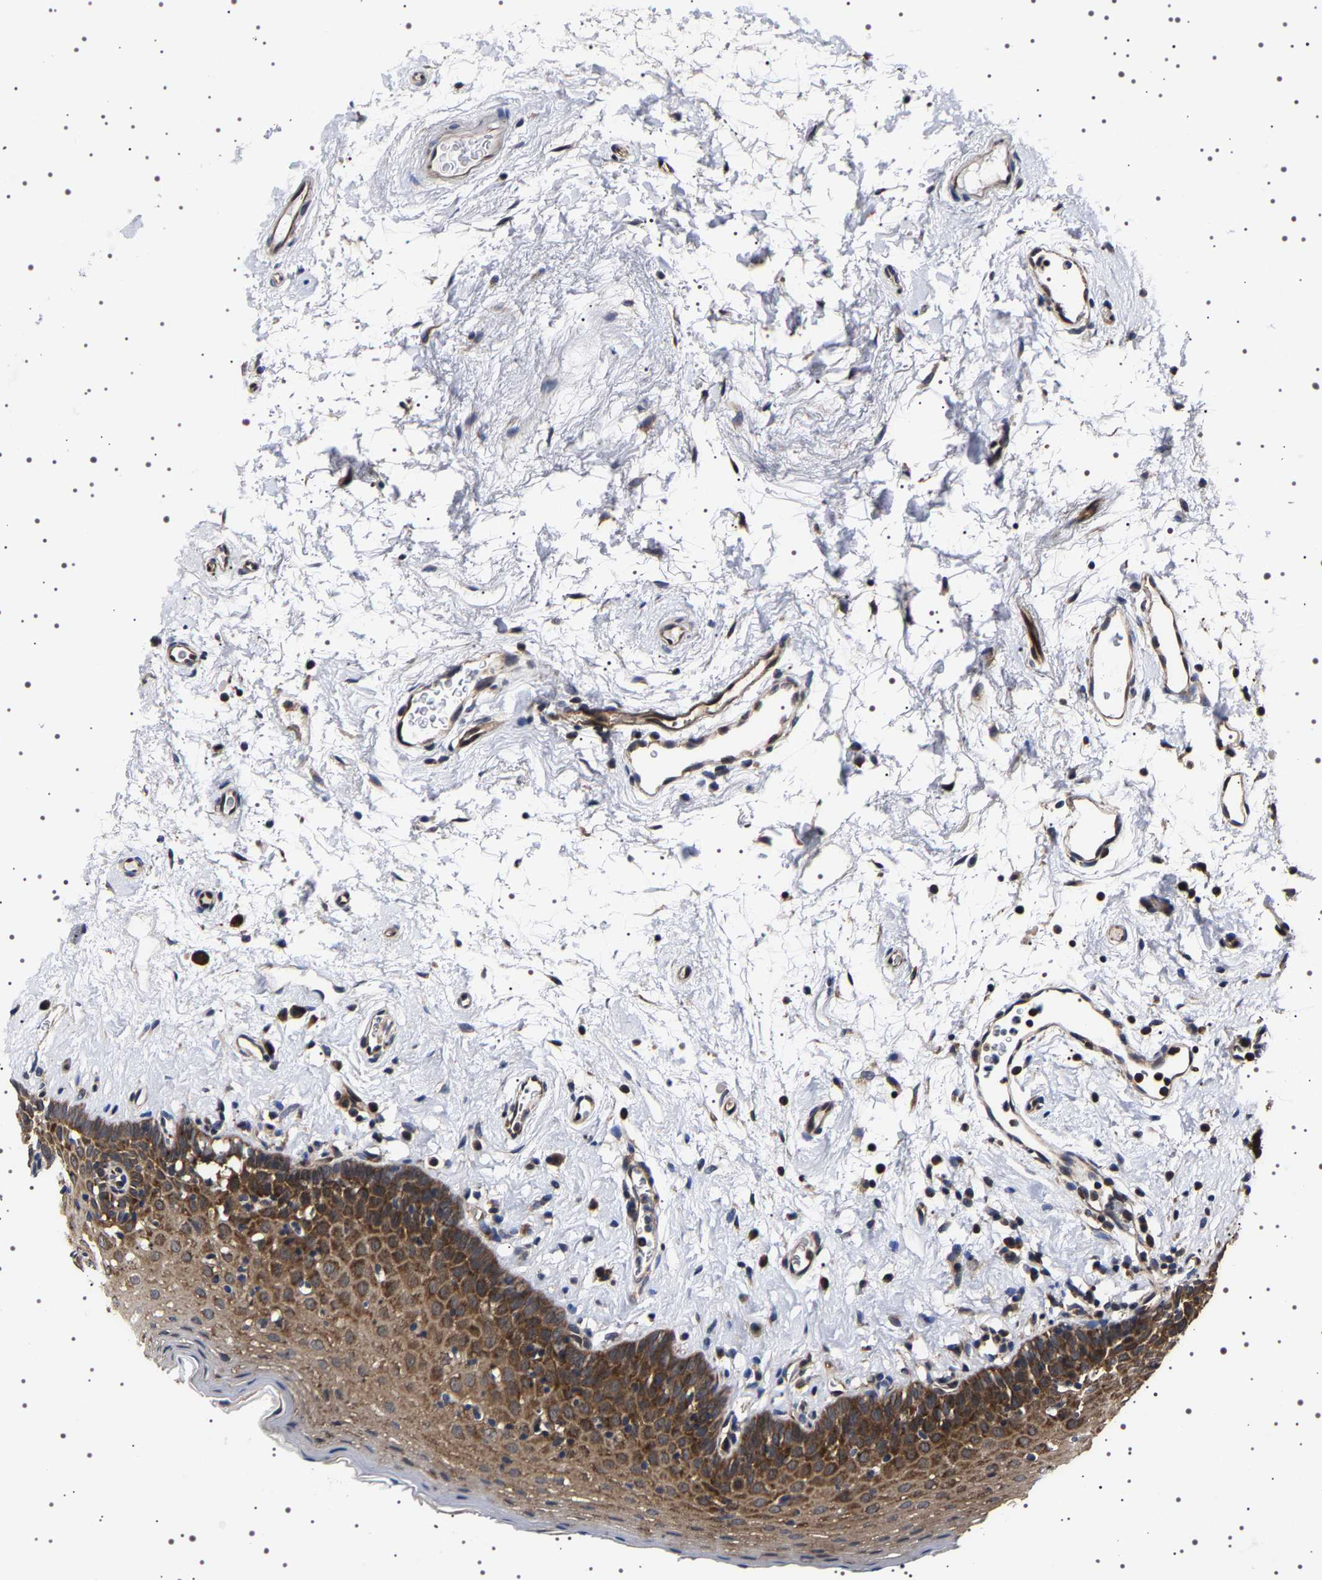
{"staining": {"intensity": "strong", "quantity": "25%-75%", "location": "cytoplasmic/membranous"}, "tissue": "oral mucosa", "cell_type": "Squamous epithelial cells", "image_type": "normal", "snomed": [{"axis": "morphology", "description": "Normal tissue, NOS"}, {"axis": "topography", "description": "Oral tissue"}], "caption": "Protein analysis of normal oral mucosa reveals strong cytoplasmic/membranous staining in approximately 25%-75% of squamous epithelial cells.", "gene": "DARS1", "patient": {"sex": "male", "age": 66}}